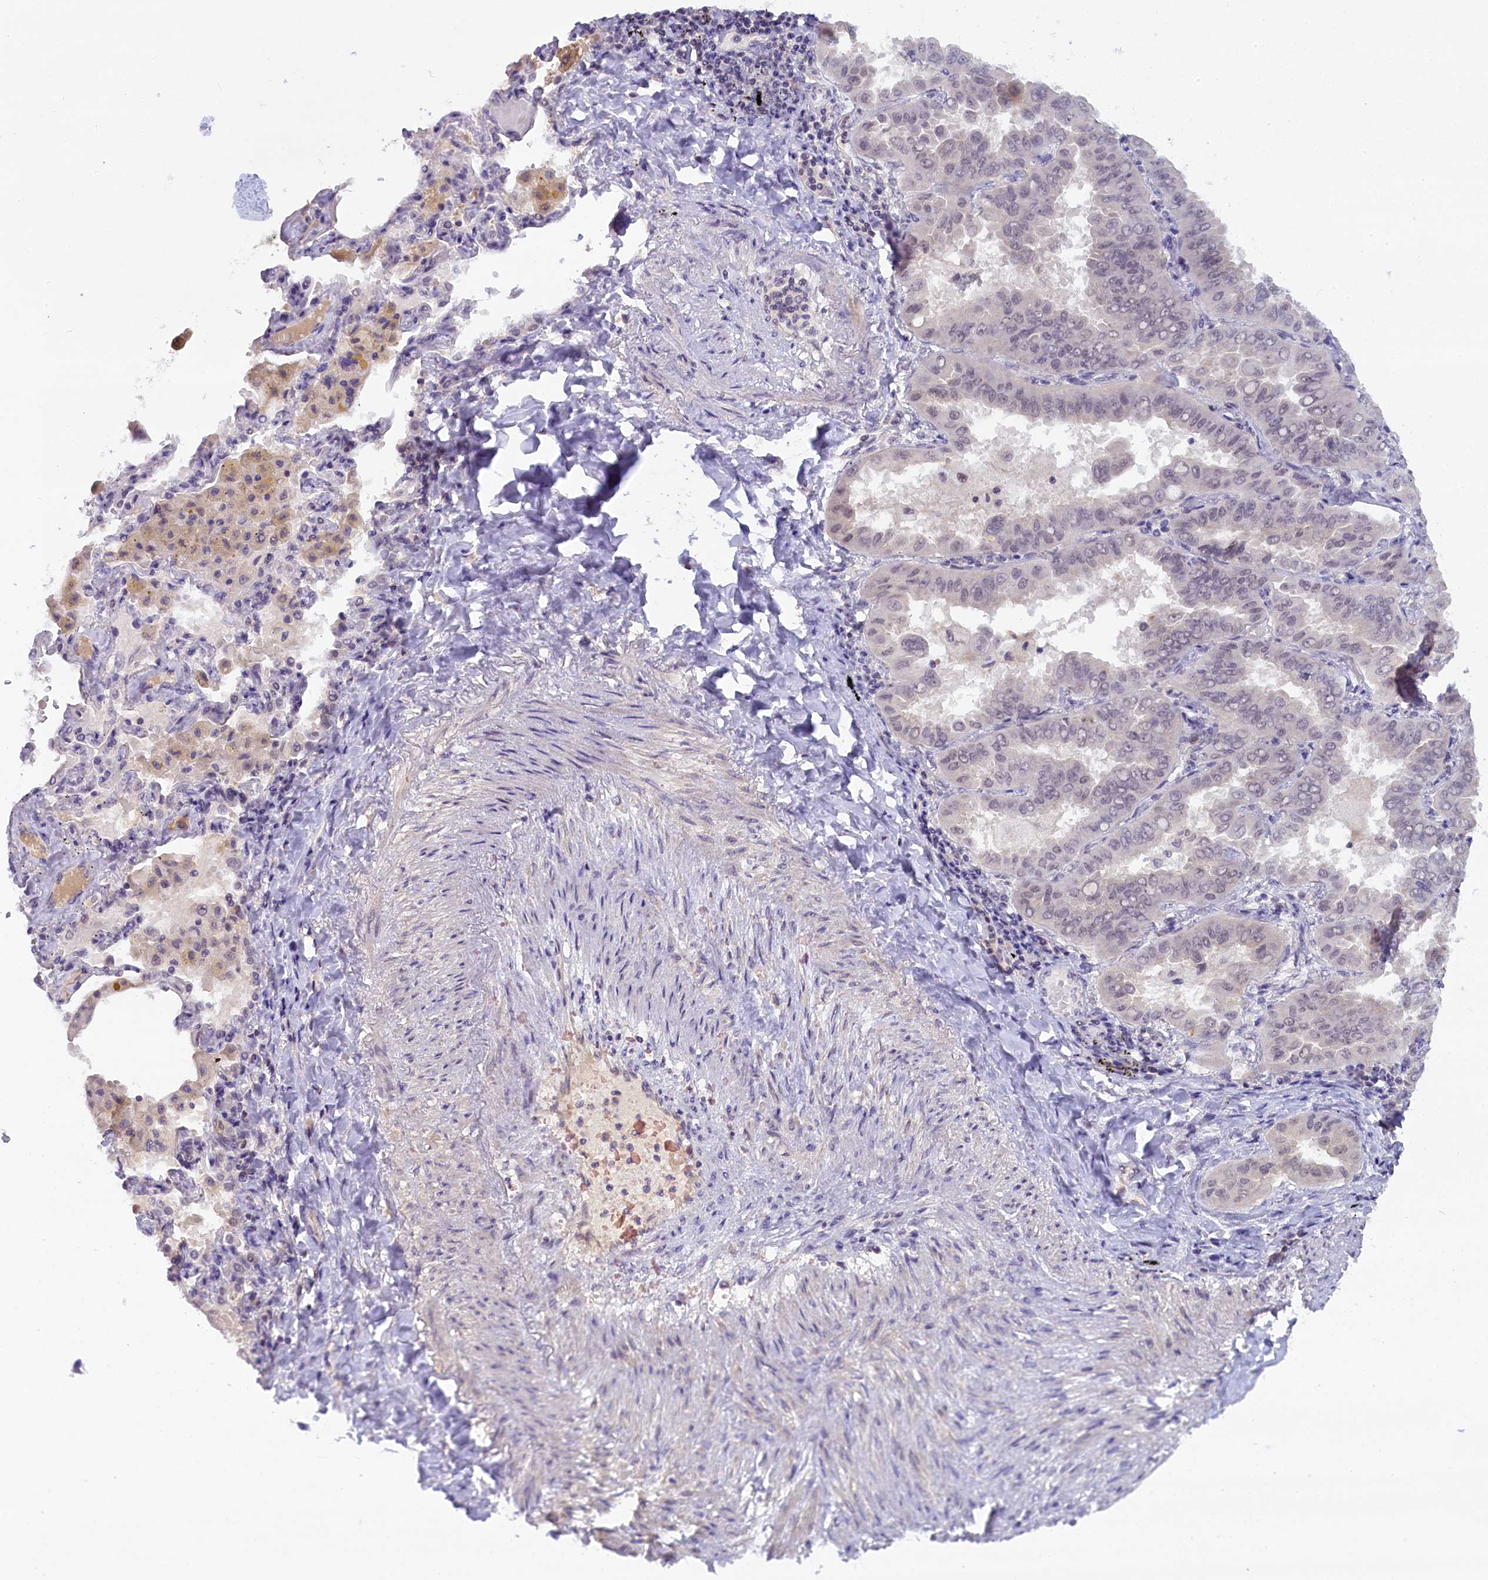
{"staining": {"intensity": "weak", "quantity": "25%-75%", "location": "nuclear"}, "tissue": "lung cancer", "cell_type": "Tumor cells", "image_type": "cancer", "snomed": [{"axis": "morphology", "description": "Adenocarcinoma, NOS"}, {"axis": "topography", "description": "Lung"}], "caption": "Brown immunohistochemical staining in lung cancer (adenocarcinoma) reveals weak nuclear staining in about 25%-75% of tumor cells.", "gene": "CRAMP1", "patient": {"sex": "male", "age": 64}}